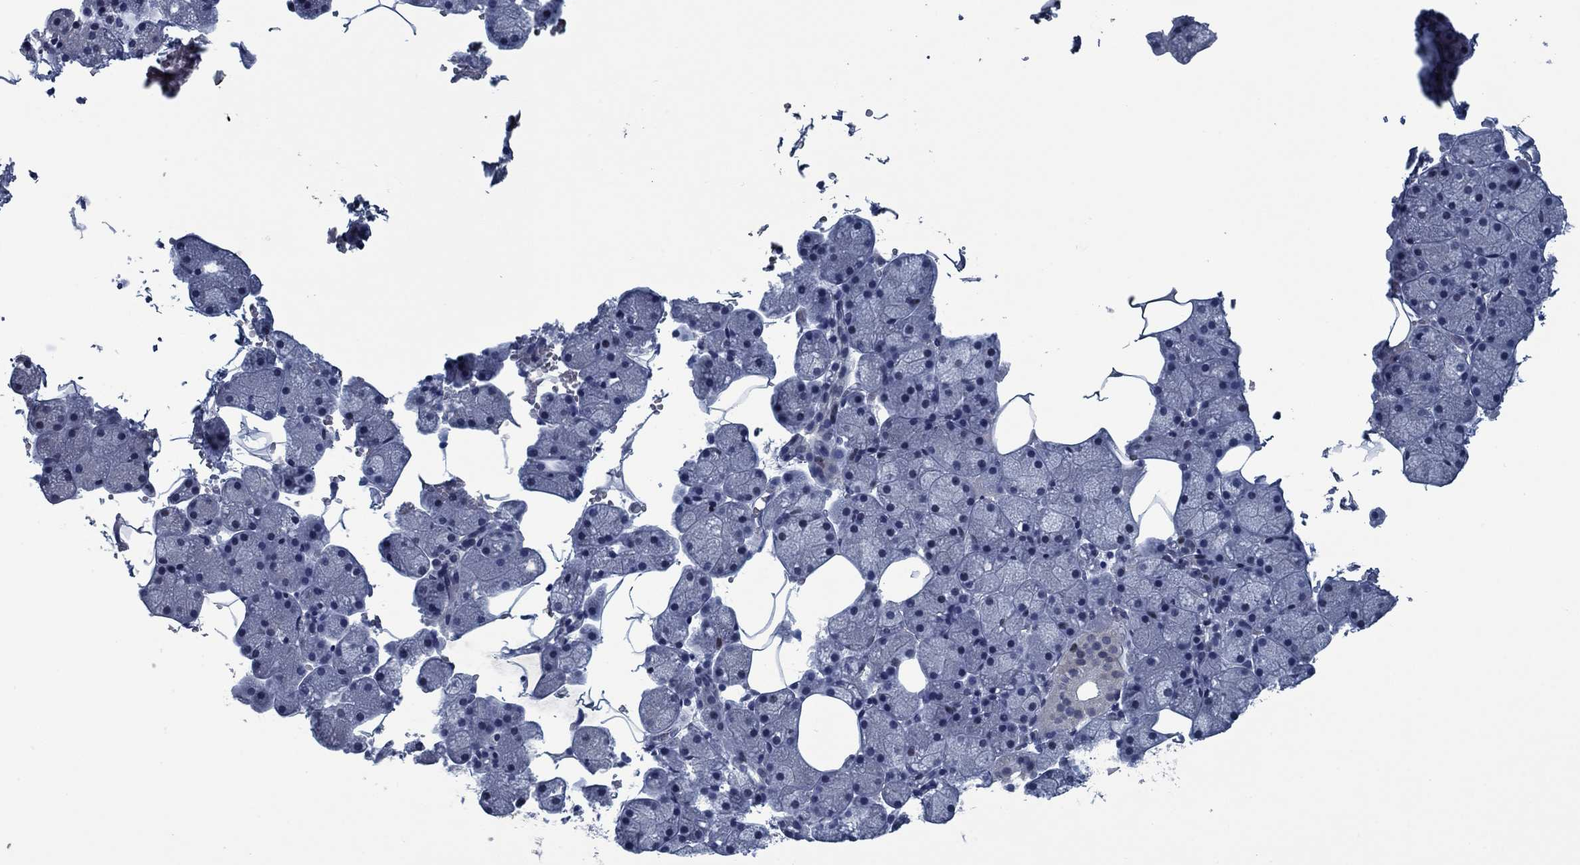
{"staining": {"intensity": "negative", "quantity": "none", "location": "none"}, "tissue": "salivary gland", "cell_type": "Glandular cells", "image_type": "normal", "snomed": [{"axis": "morphology", "description": "Normal tissue, NOS"}, {"axis": "topography", "description": "Salivary gland"}], "caption": "This is a histopathology image of immunohistochemistry (IHC) staining of unremarkable salivary gland, which shows no positivity in glandular cells. (Stains: DAB IHC with hematoxylin counter stain, Microscopy: brightfield microscopy at high magnification).", "gene": "PNMA8A", "patient": {"sex": "male", "age": 38}}